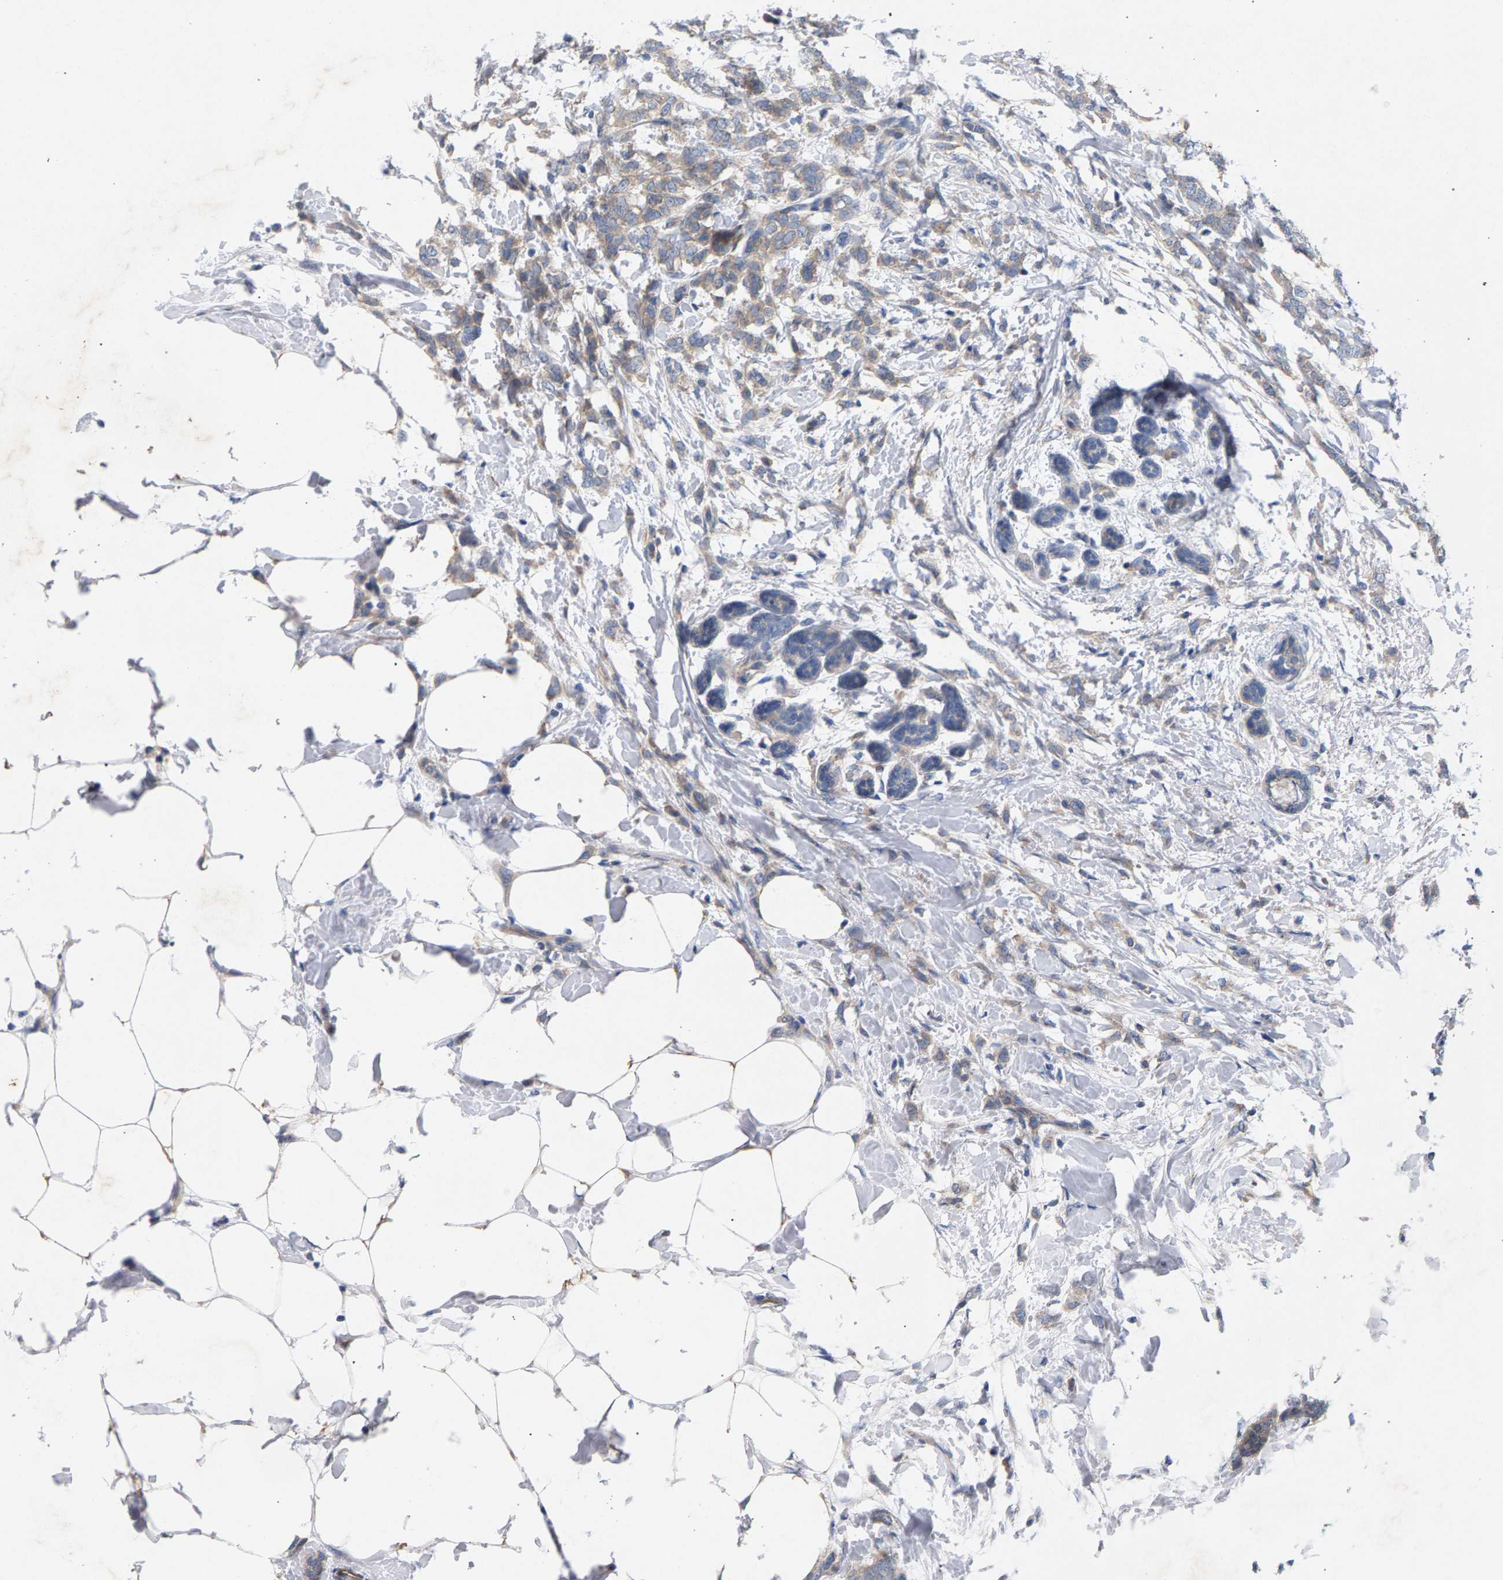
{"staining": {"intensity": "weak", "quantity": ">75%", "location": "cytoplasmic/membranous"}, "tissue": "breast cancer", "cell_type": "Tumor cells", "image_type": "cancer", "snomed": [{"axis": "morphology", "description": "Lobular carcinoma, in situ"}, {"axis": "morphology", "description": "Lobular carcinoma"}, {"axis": "topography", "description": "Breast"}], "caption": "Tumor cells reveal low levels of weak cytoplasmic/membranous expression in approximately >75% of cells in breast lobular carcinoma. (Brightfield microscopy of DAB IHC at high magnification).", "gene": "MAMDC2", "patient": {"sex": "female", "age": 41}}